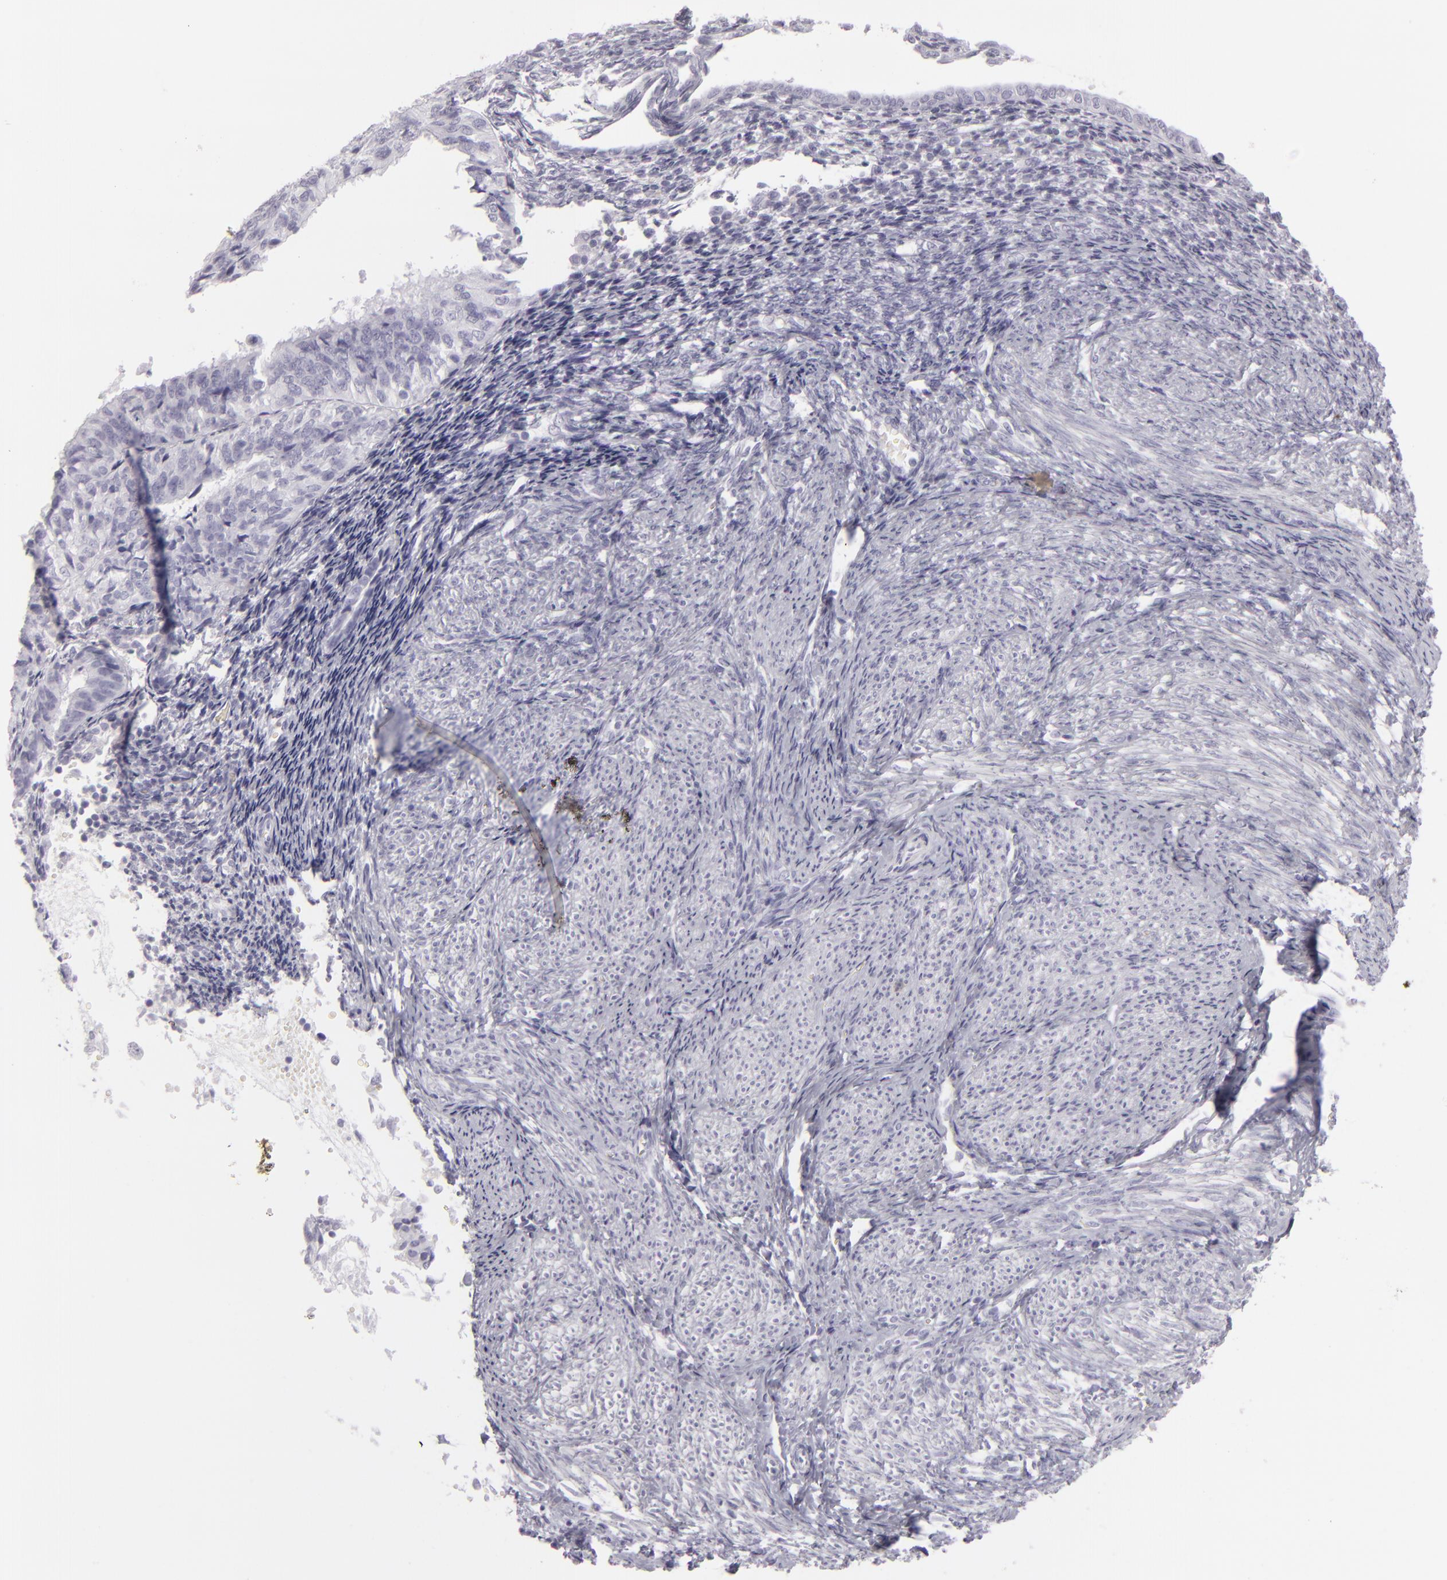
{"staining": {"intensity": "negative", "quantity": "none", "location": "none"}, "tissue": "endometrial cancer", "cell_type": "Tumor cells", "image_type": "cancer", "snomed": [{"axis": "morphology", "description": "Adenocarcinoma, NOS"}, {"axis": "topography", "description": "Endometrium"}], "caption": "A micrograph of human endometrial cancer is negative for staining in tumor cells.", "gene": "CDX2", "patient": {"sex": "female", "age": 55}}